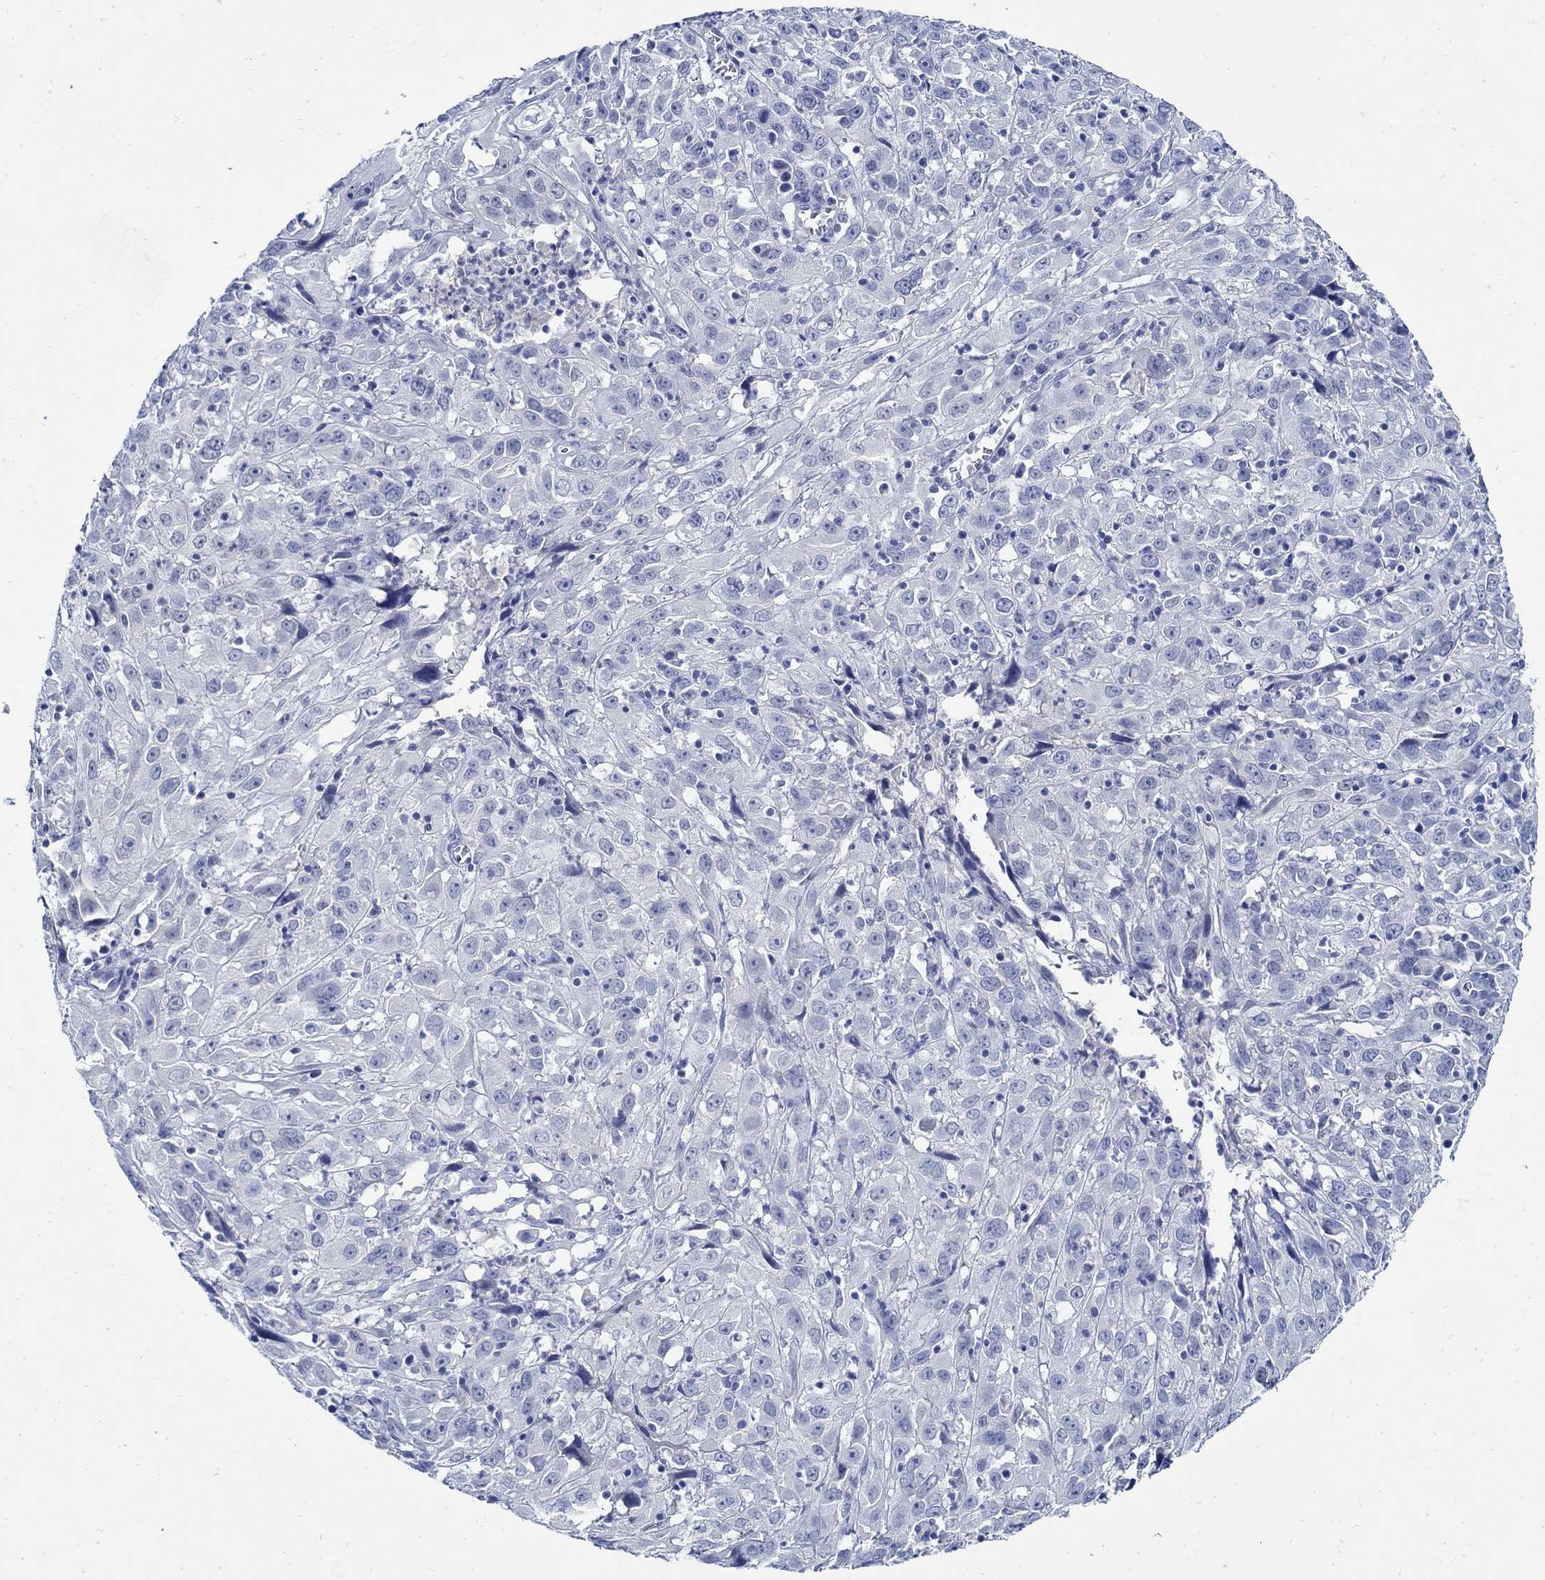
{"staining": {"intensity": "negative", "quantity": "none", "location": "none"}, "tissue": "cervical cancer", "cell_type": "Tumor cells", "image_type": "cancer", "snomed": [{"axis": "morphology", "description": "Squamous cell carcinoma, NOS"}, {"axis": "topography", "description": "Cervix"}], "caption": "Cervical squamous cell carcinoma stained for a protein using immunohistochemistry displays no positivity tumor cells.", "gene": "PAX9", "patient": {"sex": "female", "age": 32}}